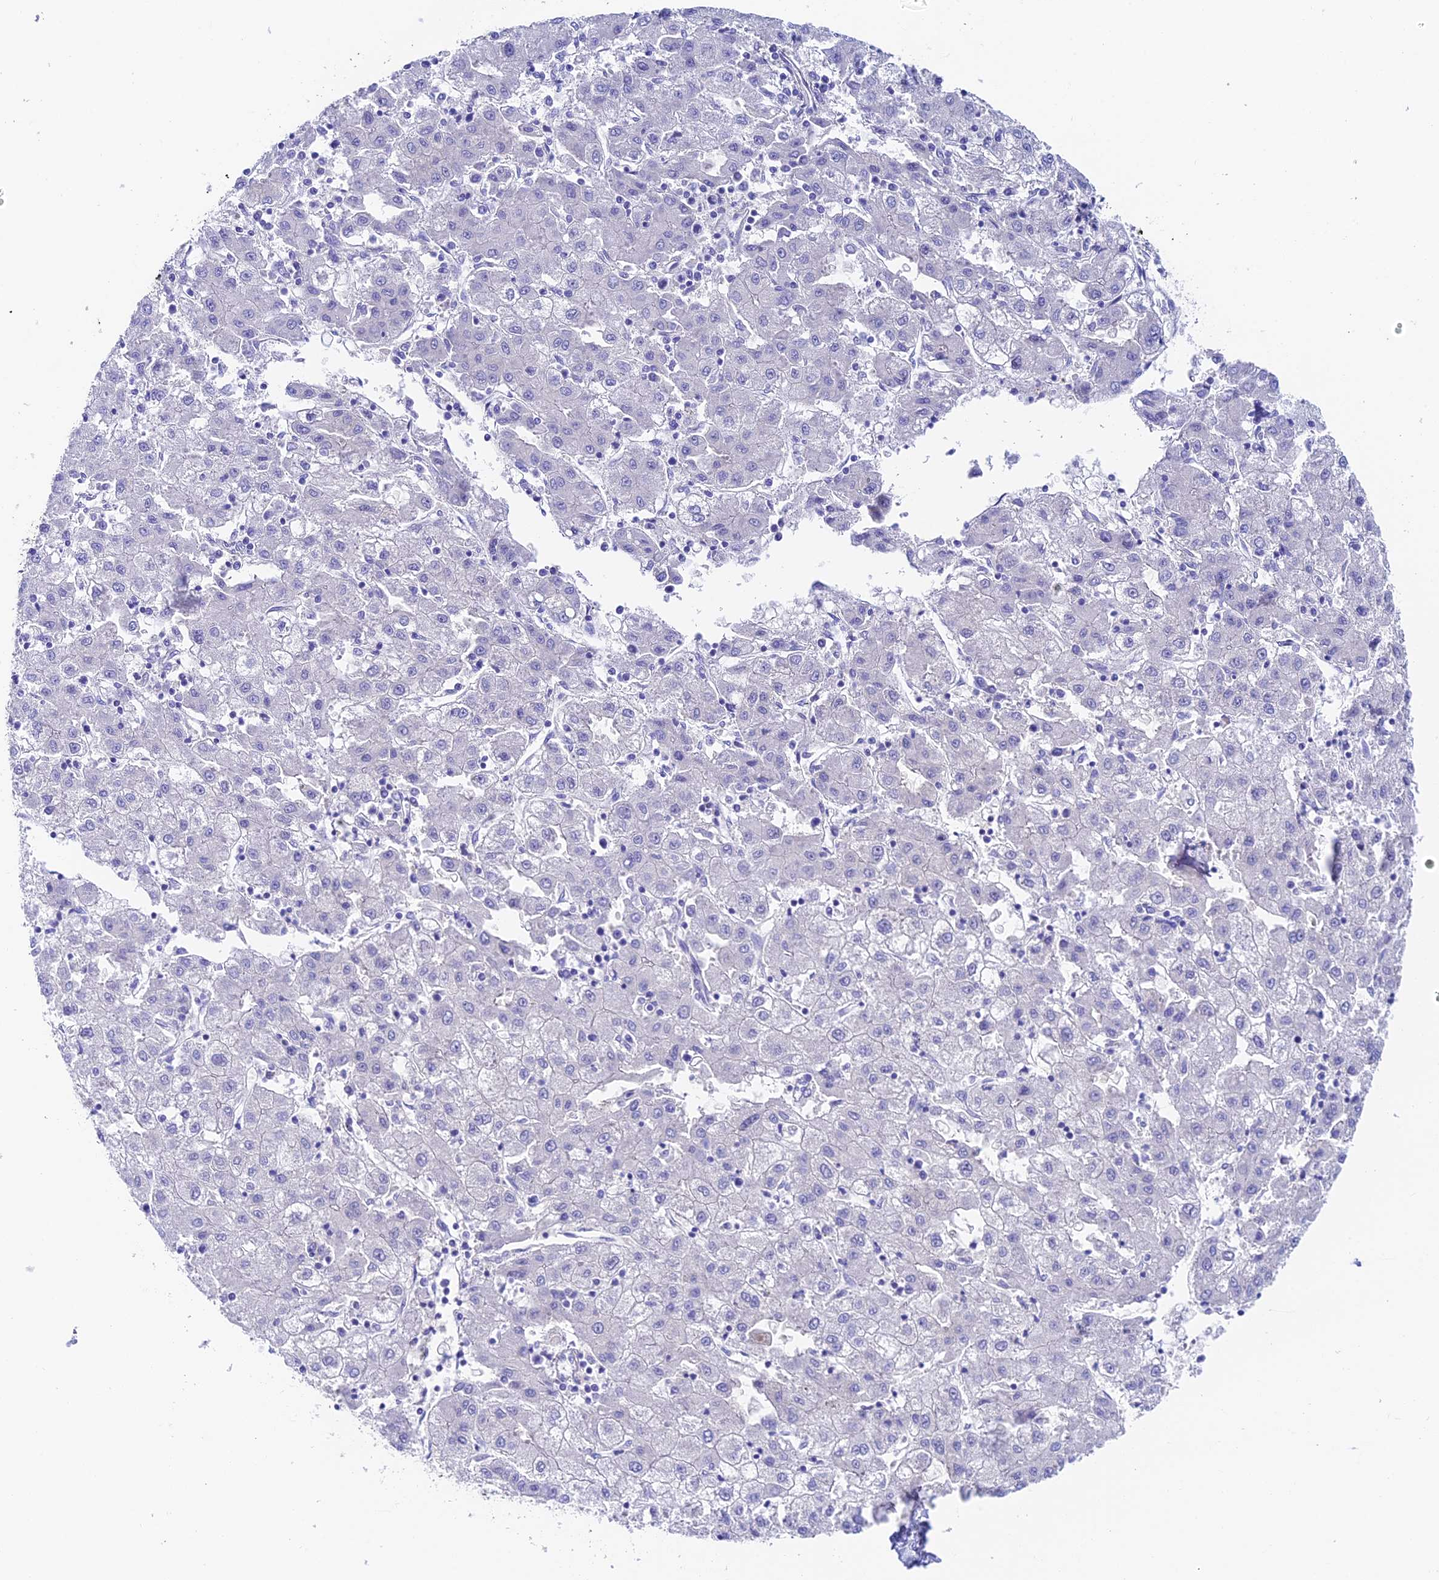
{"staining": {"intensity": "negative", "quantity": "none", "location": "none"}, "tissue": "liver cancer", "cell_type": "Tumor cells", "image_type": "cancer", "snomed": [{"axis": "morphology", "description": "Carcinoma, Hepatocellular, NOS"}, {"axis": "topography", "description": "Liver"}], "caption": "Human liver cancer (hepatocellular carcinoma) stained for a protein using immunohistochemistry (IHC) reveals no expression in tumor cells.", "gene": "DUSP29", "patient": {"sex": "male", "age": 72}}